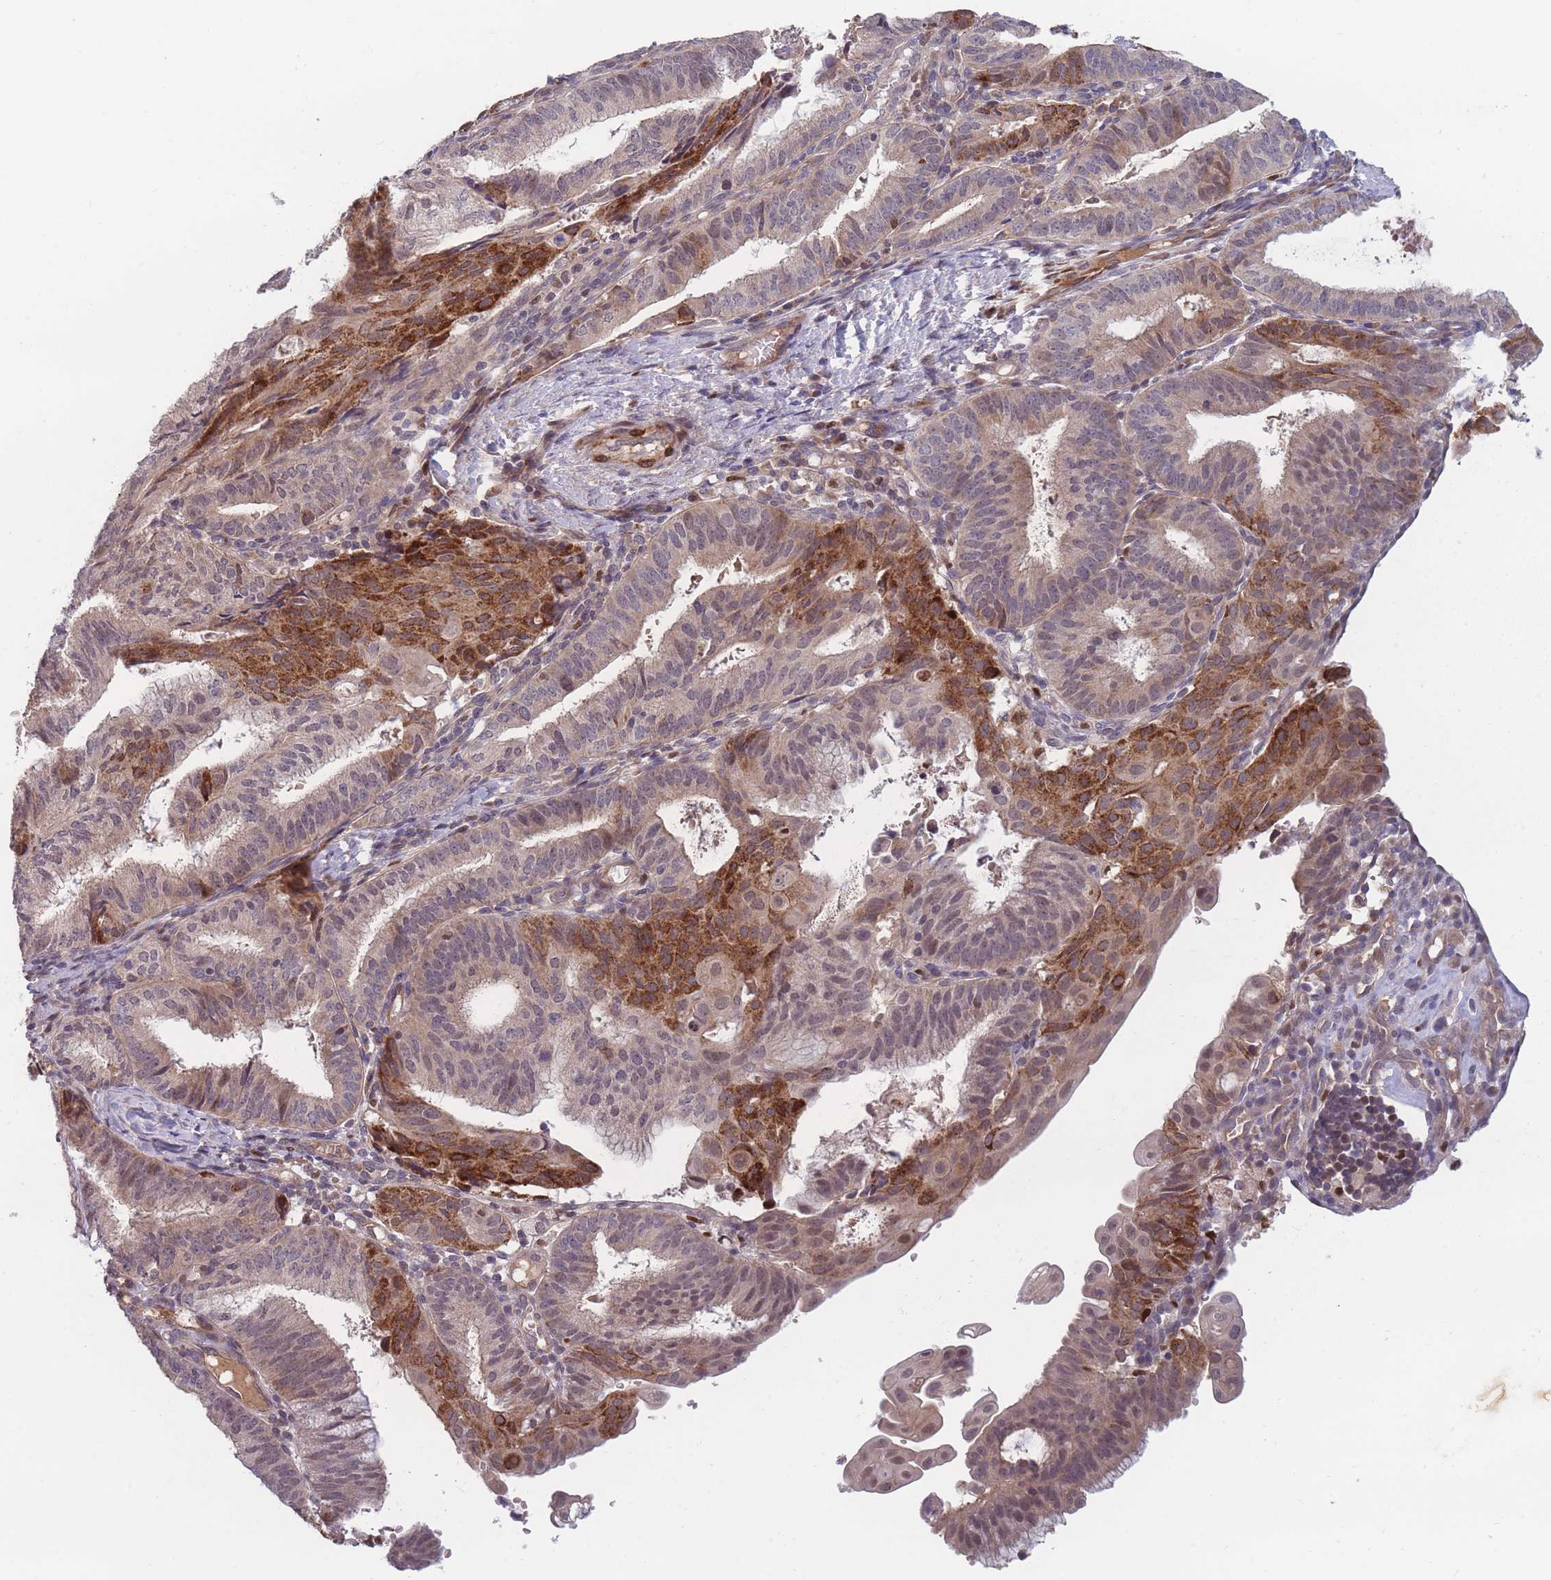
{"staining": {"intensity": "strong", "quantity": "25%-75%", "location": "cytoplasmic/membranous,nuclear"}, "tissue": "endometrial cancer", "cell_type": "Tumor cells", "image_type": "cancer", "snomed": [{"axis": "morphology", "description": "Adenocarcinoma, NOS"}, {"axis": "topography", "description": "Endometrium"}], "caption": "There is high levels of strong cytoplasmic/membranous and nuclear expression in tumor cells of endometrial adenocarcinoma, as demonstrated by immunohistochemical staining (brown color).", "gene": "FAM153A", "patient": {"sex": "female", "age": 49}}